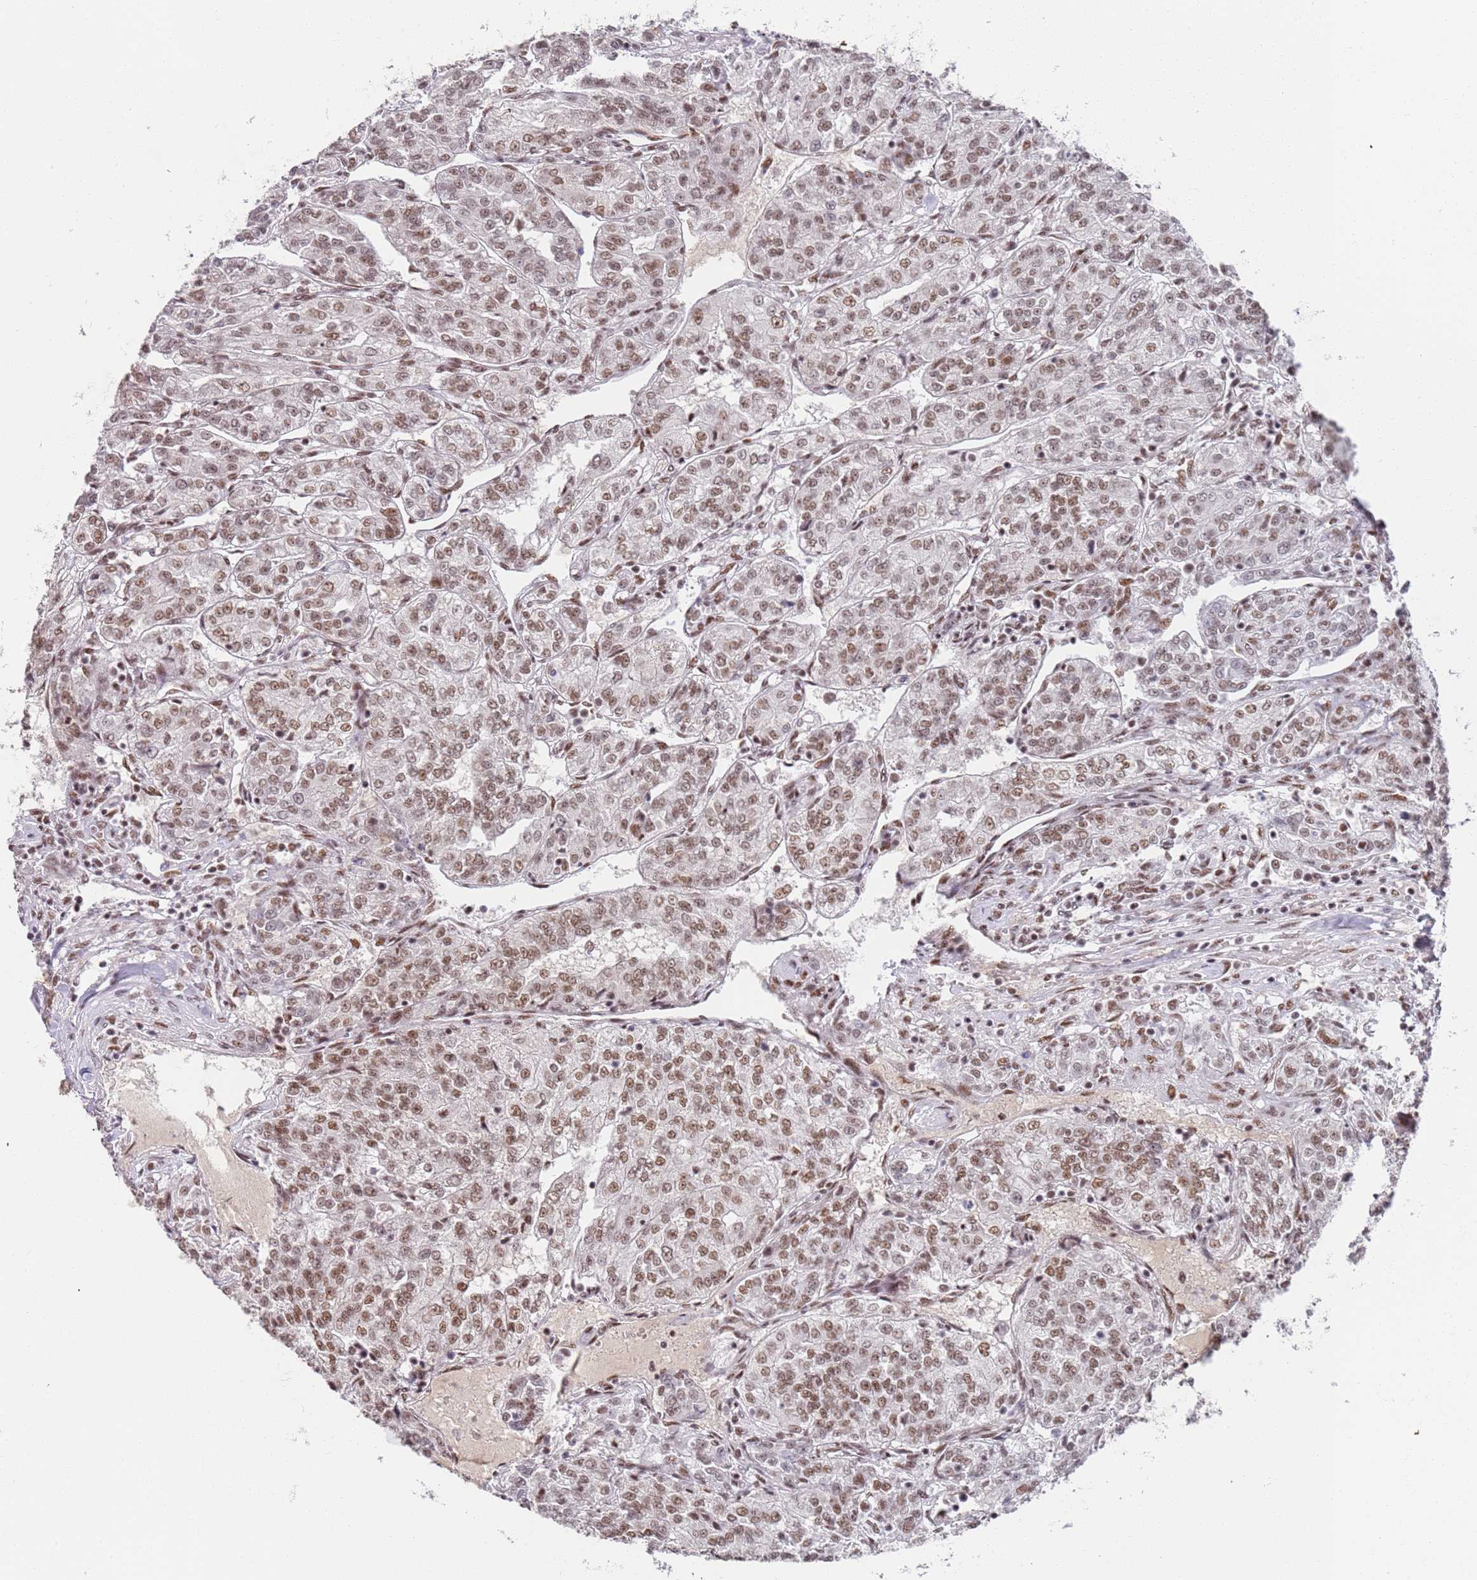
{"staining": {"intensity": "moderate", "quantity": ">75%", "location": "nuclear"}, "tissue": "renal cancer", "cell_type": "Tumor cells", "image_type": "cancer", "snomed": [{"axis": "morphology", "description": "Adenocarcinoma, NOS"}, {"axis": "topography", "description": "Kidney"}], "caption": "Renal adenocarcinoma was stained to show a protein in brown. There is medium levels of moderate nuclear expression in about >75% of tumor cells. The staining is performed using DAB (3,3'-diaminobenzidine) brown chromogen to label protein expression. The nuclei are counter-stained blue using hematoxylin.", "gene": "AKAP8L", "patient": {"sex": "female", "age": 63}}